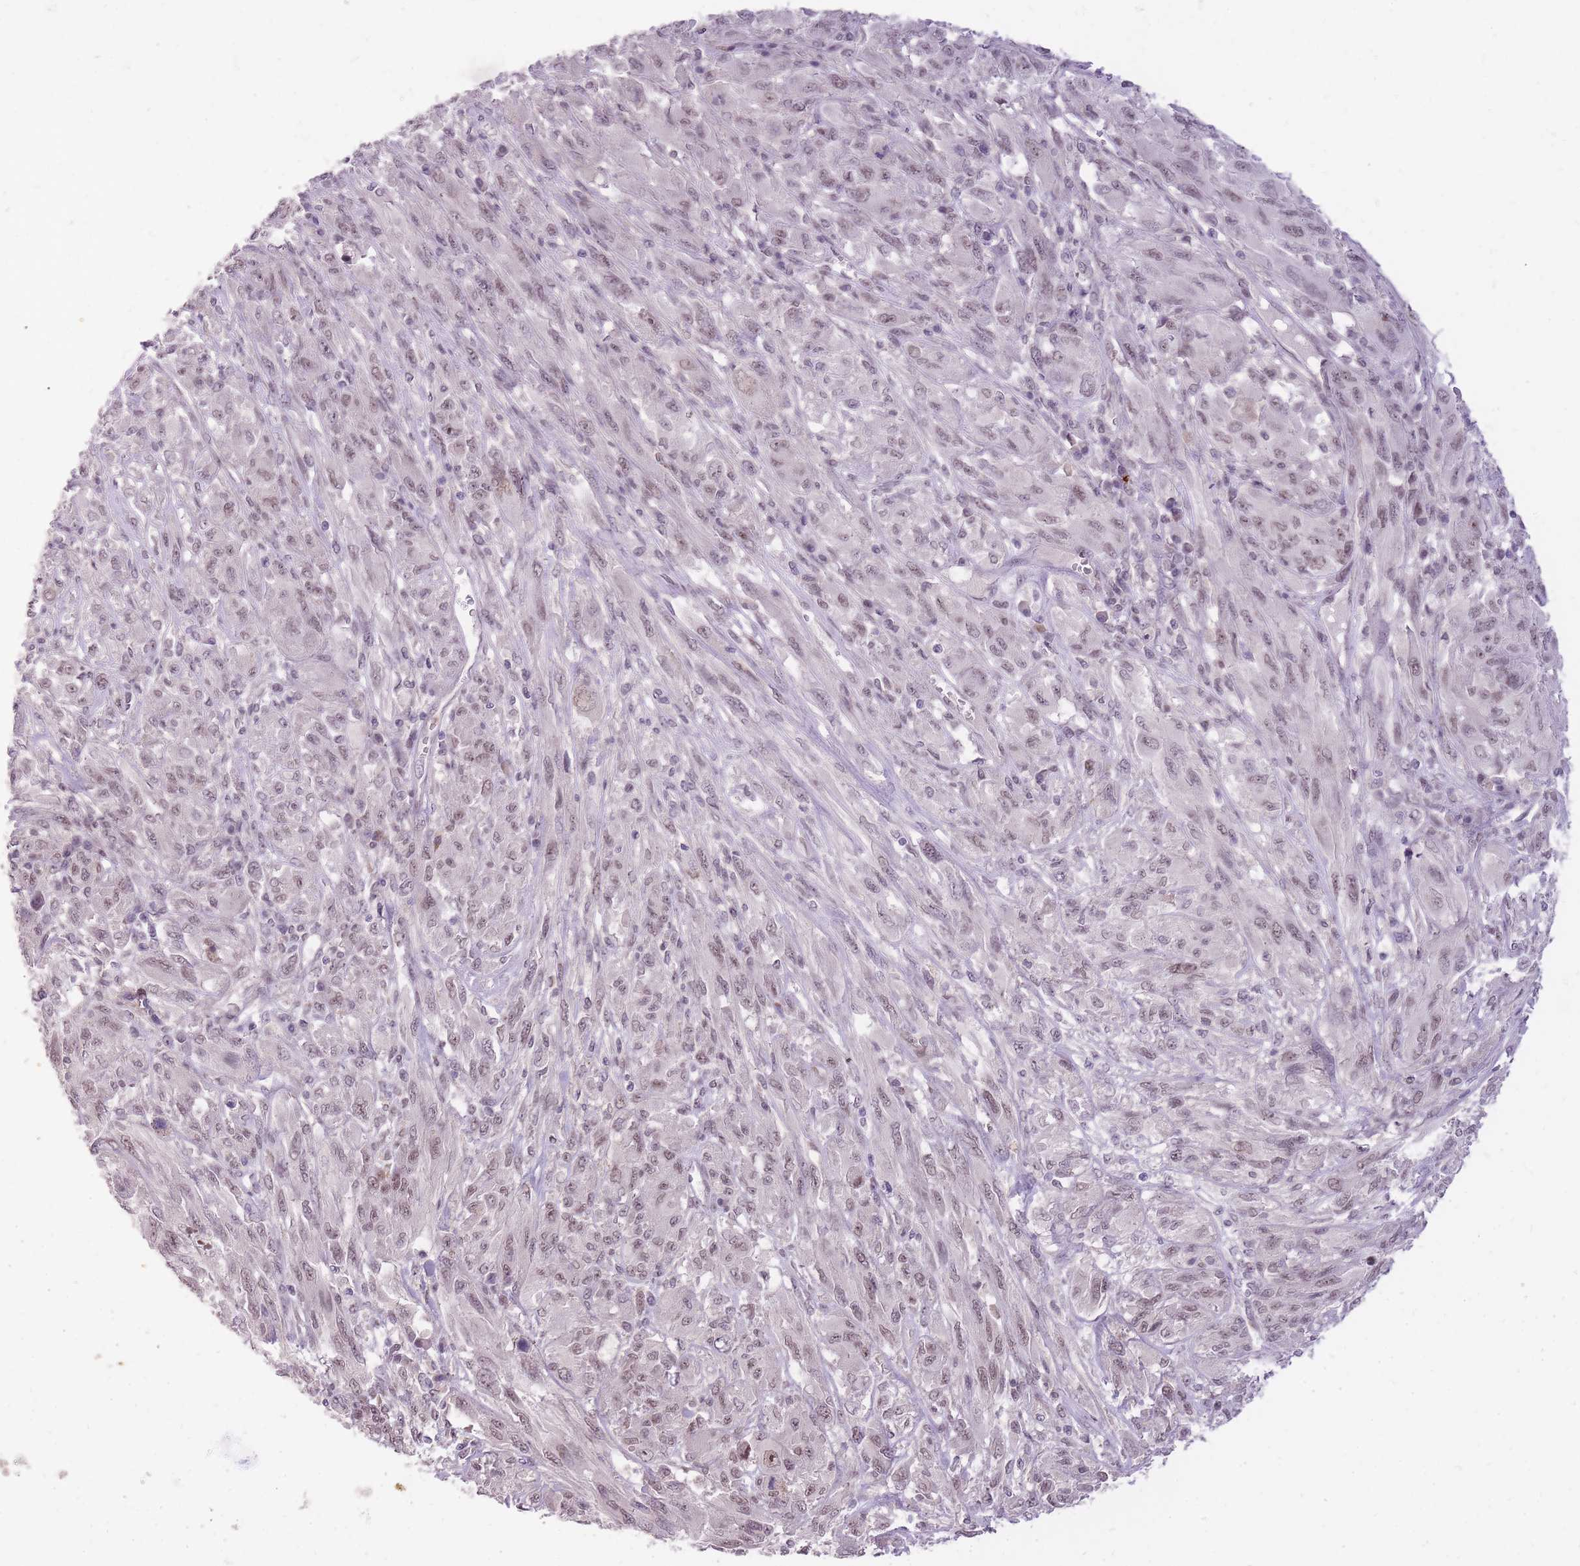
{"staining": {"intensity": "weak", "quantity": ">75%", "location": "nuclear"}, "tissue": "melanoma", "cell_type": "Tumor cells", "image_type": "cancer", "snomed": [{"axis": "morphology", "description": "Malignant melanoma, NOS"}, {"axis": "topography", "description": "Skin"}], "caption": "Immunohistochemistry (IHC) of melanoma shows low levels of weak nuclear staining in approximately >75% of tumor cells. The staining is performed using DAB brown chromogen to label protein expression. The nuclei are counter-stained blue using hematoxylin.", "gene": "TIGD1", "patient": {"sex": "female", "age": 91}}